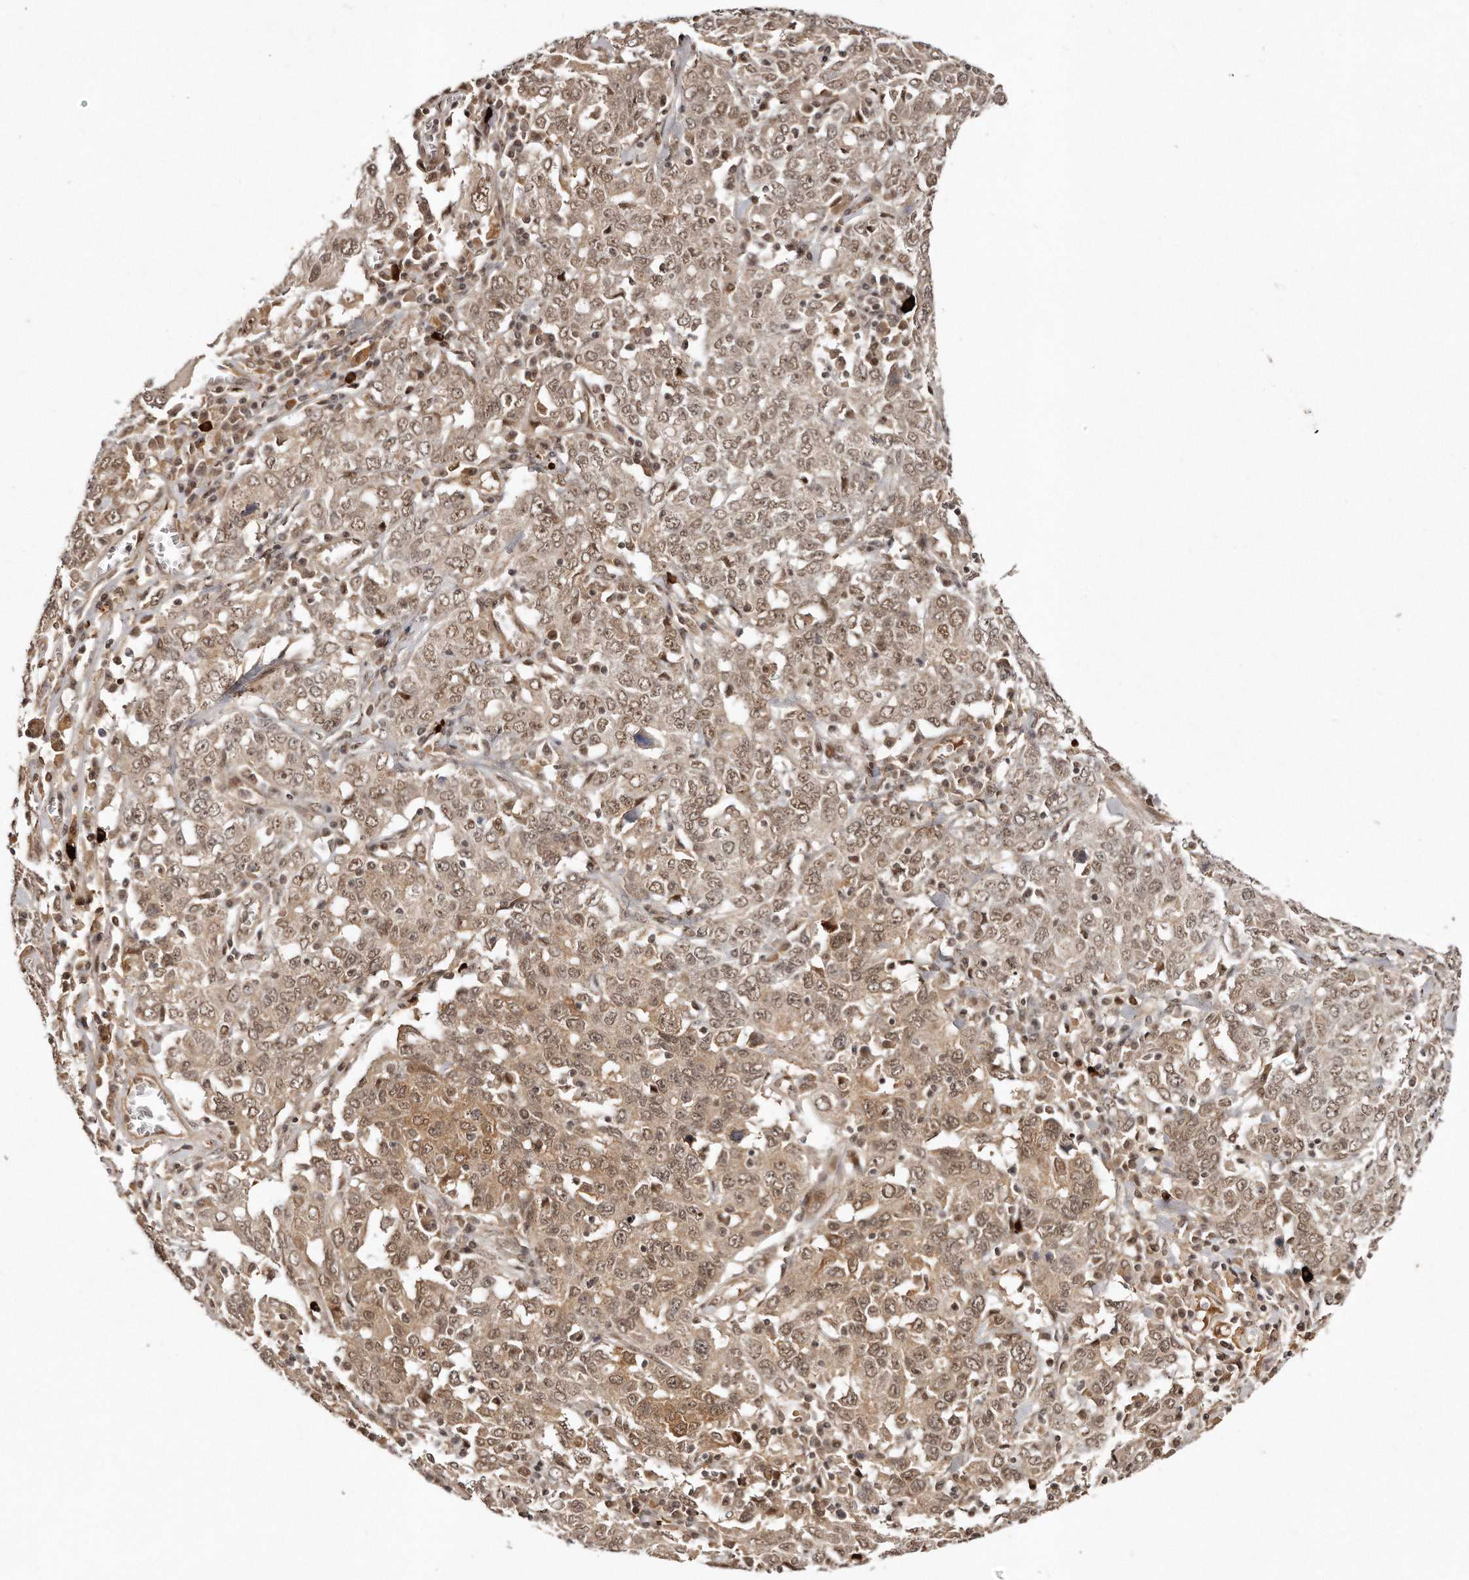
{"staining": {"intensity": "moderate", "quantity": ">75%", "location": "cytoplasmic/membranous,nuclear"}, "tissue": "ovarian cancer", "cell_type": "Tumor cells", "image_type": "cancer", "snomed": [{"axis": "morphology", "description": "Carcinoma, endometroid"}, {"axis": "topography", "description": "Ovary"}], "caption": "Moderate cytoplasmic/membranous and nuclear protein staining is seen in about >75% of tumor cells in ovarian cancer.", "gene": "SOX4", "patient": {"sex": "female", "age": 62}}